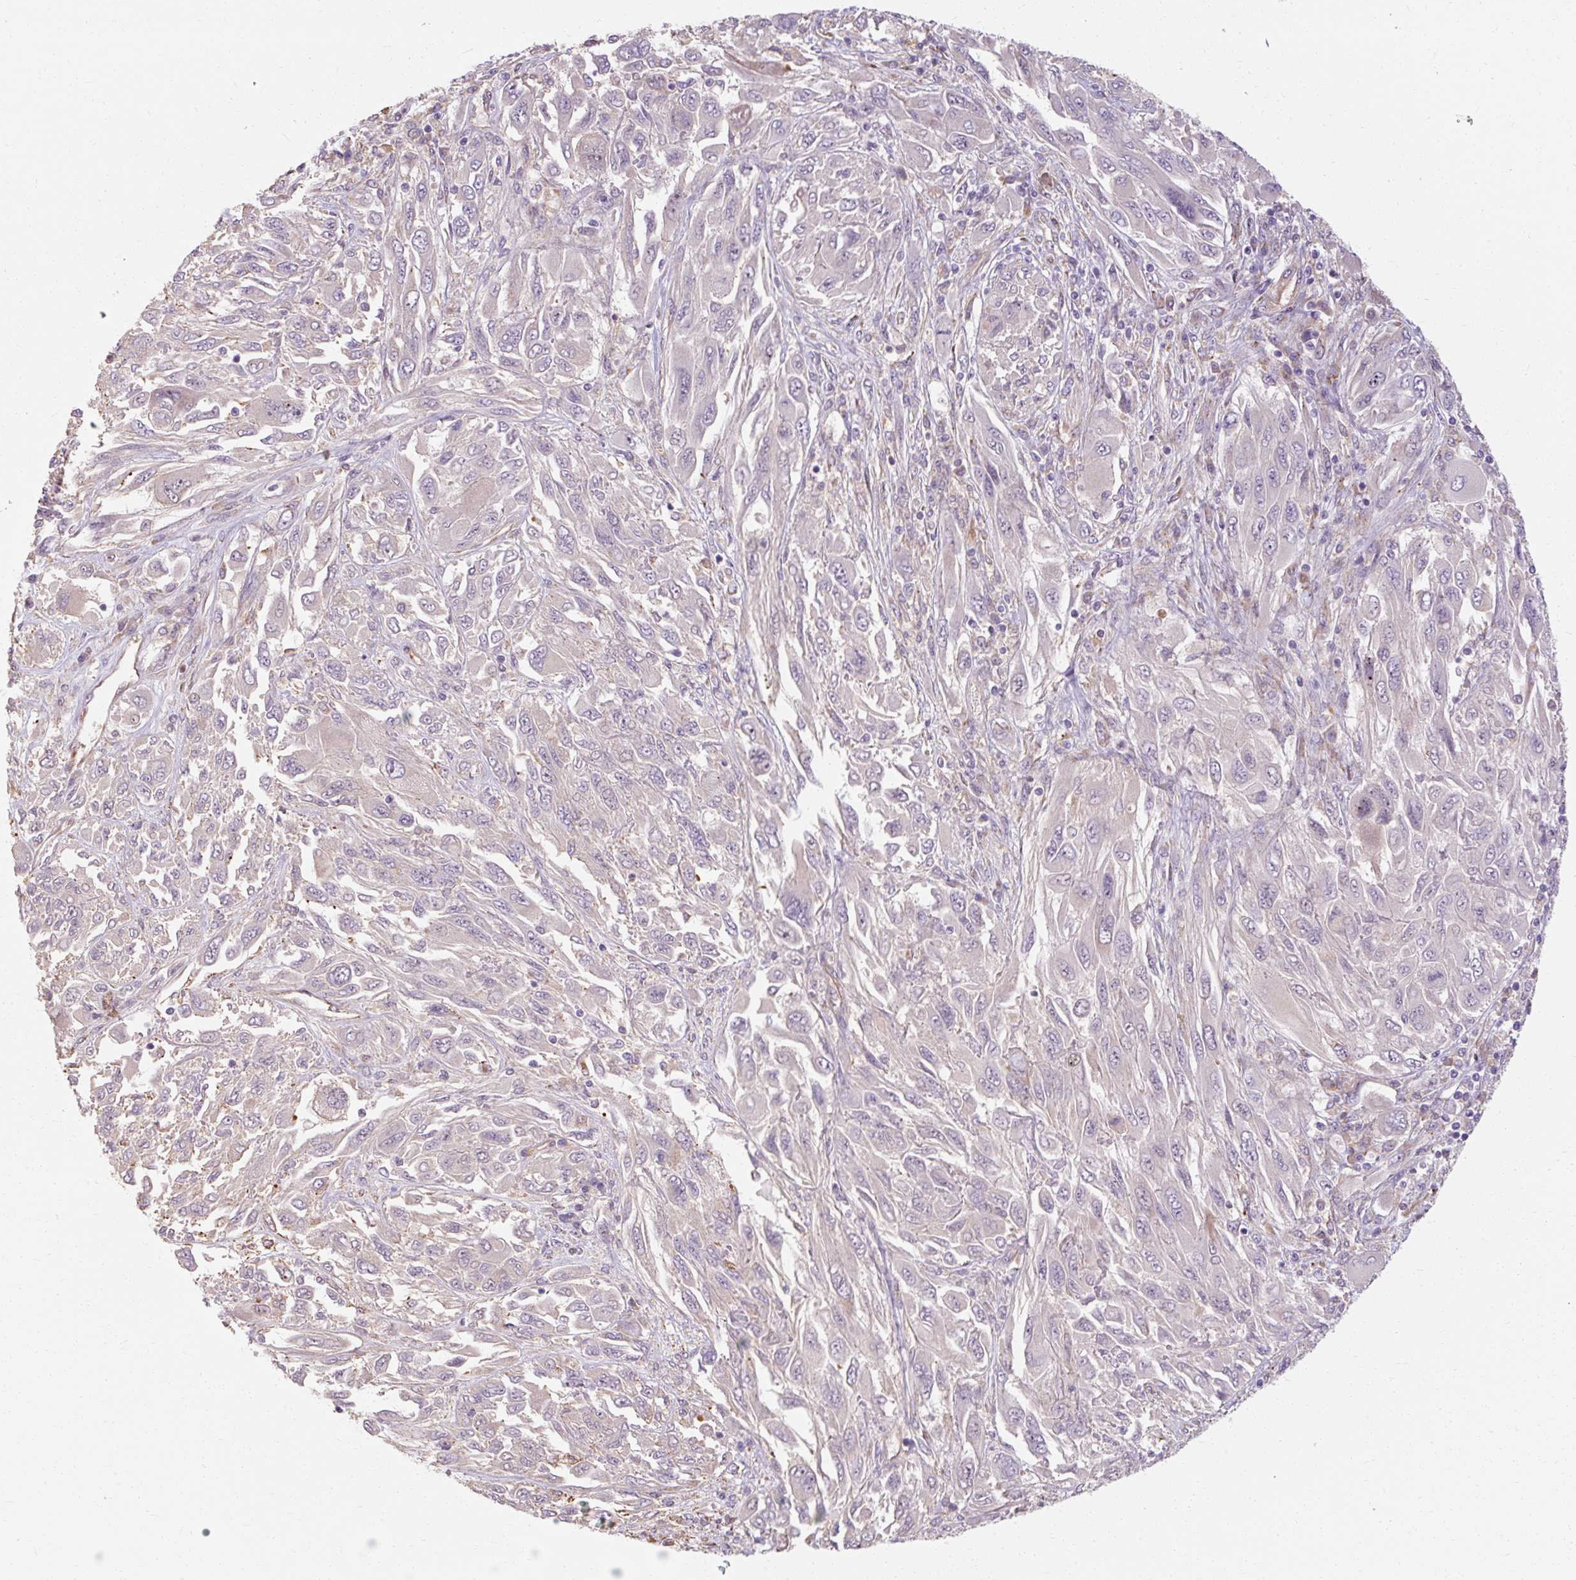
{"staining": {"intensity": "negative", "quantity": "none", "location": "none"}, "tissue": "melanoma", "cell_type": "Tumor cells", "image_type": "cancer", "snomed": [{"axis": "morphology", "description": "Malignant melanoma, NOS"}, {"axis": "topography", "description": "Skin"}], "caption": "High power microscopy histopathology image of an immunohistochemistry micrograph of melanoma, revealing no significant staining in tumor cells.", "gene": "TBC1D4", "patient": {"sex": "female", "age": 91}}